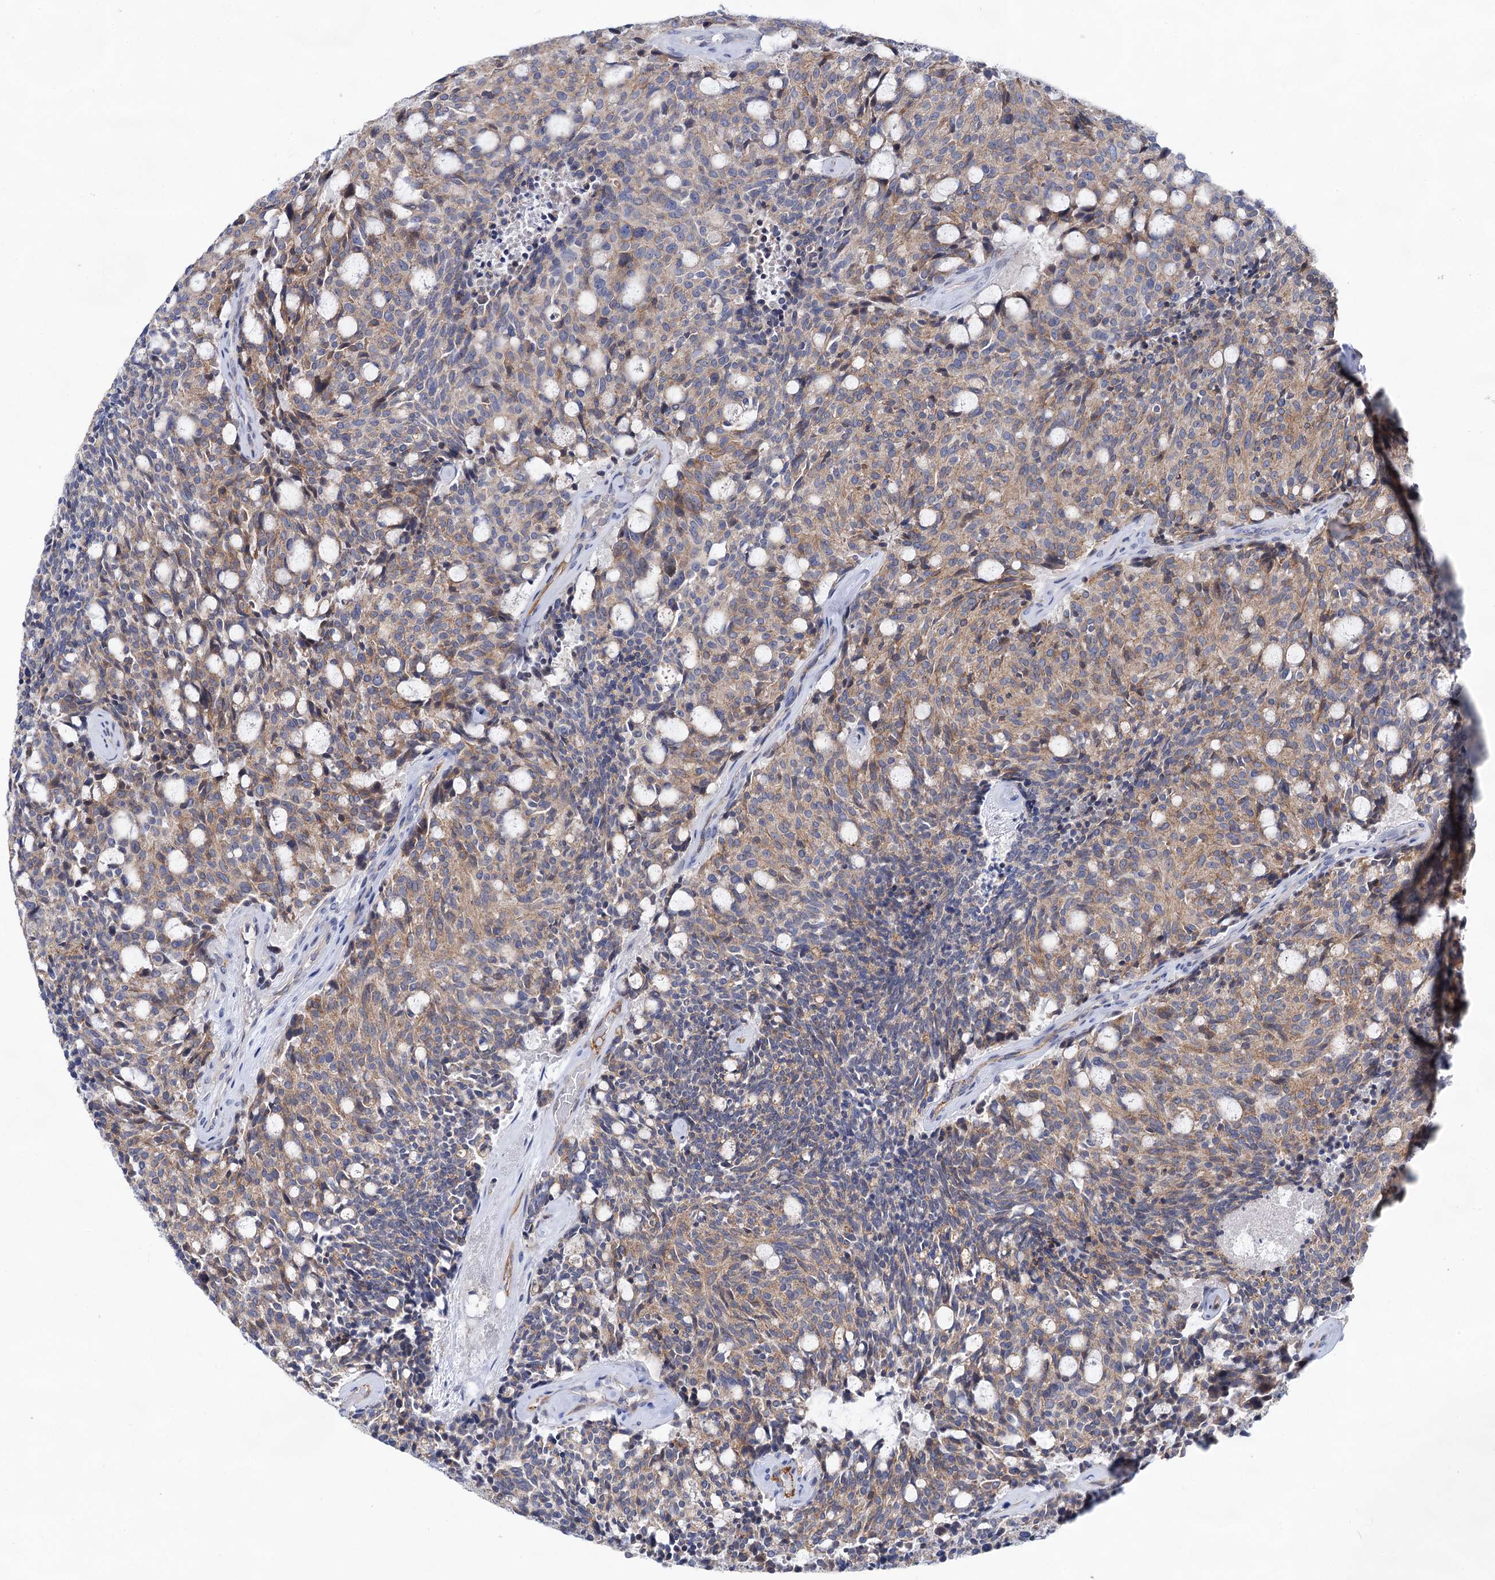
{"staining": {"intensity": "weak", "quantity": ">75%", "location": "cytoplasmic/membranous"}, "tissue": "carcinoid", "cell_type": "Tumor cells", "image_type": "cancer", "snomed": [{"axis": "morphology", "description": "Carcinoid, malignant, NOS"}, {"axis": "topography", "description": "Pancreas"}], "caption": "Protein staining of carcinoid tissue shows weak cytoplasmic/membranous staining in approximately >75% of tumor cells.", "gene": "ABLIM1", "patient": {"sex": "female", "age": 54}}